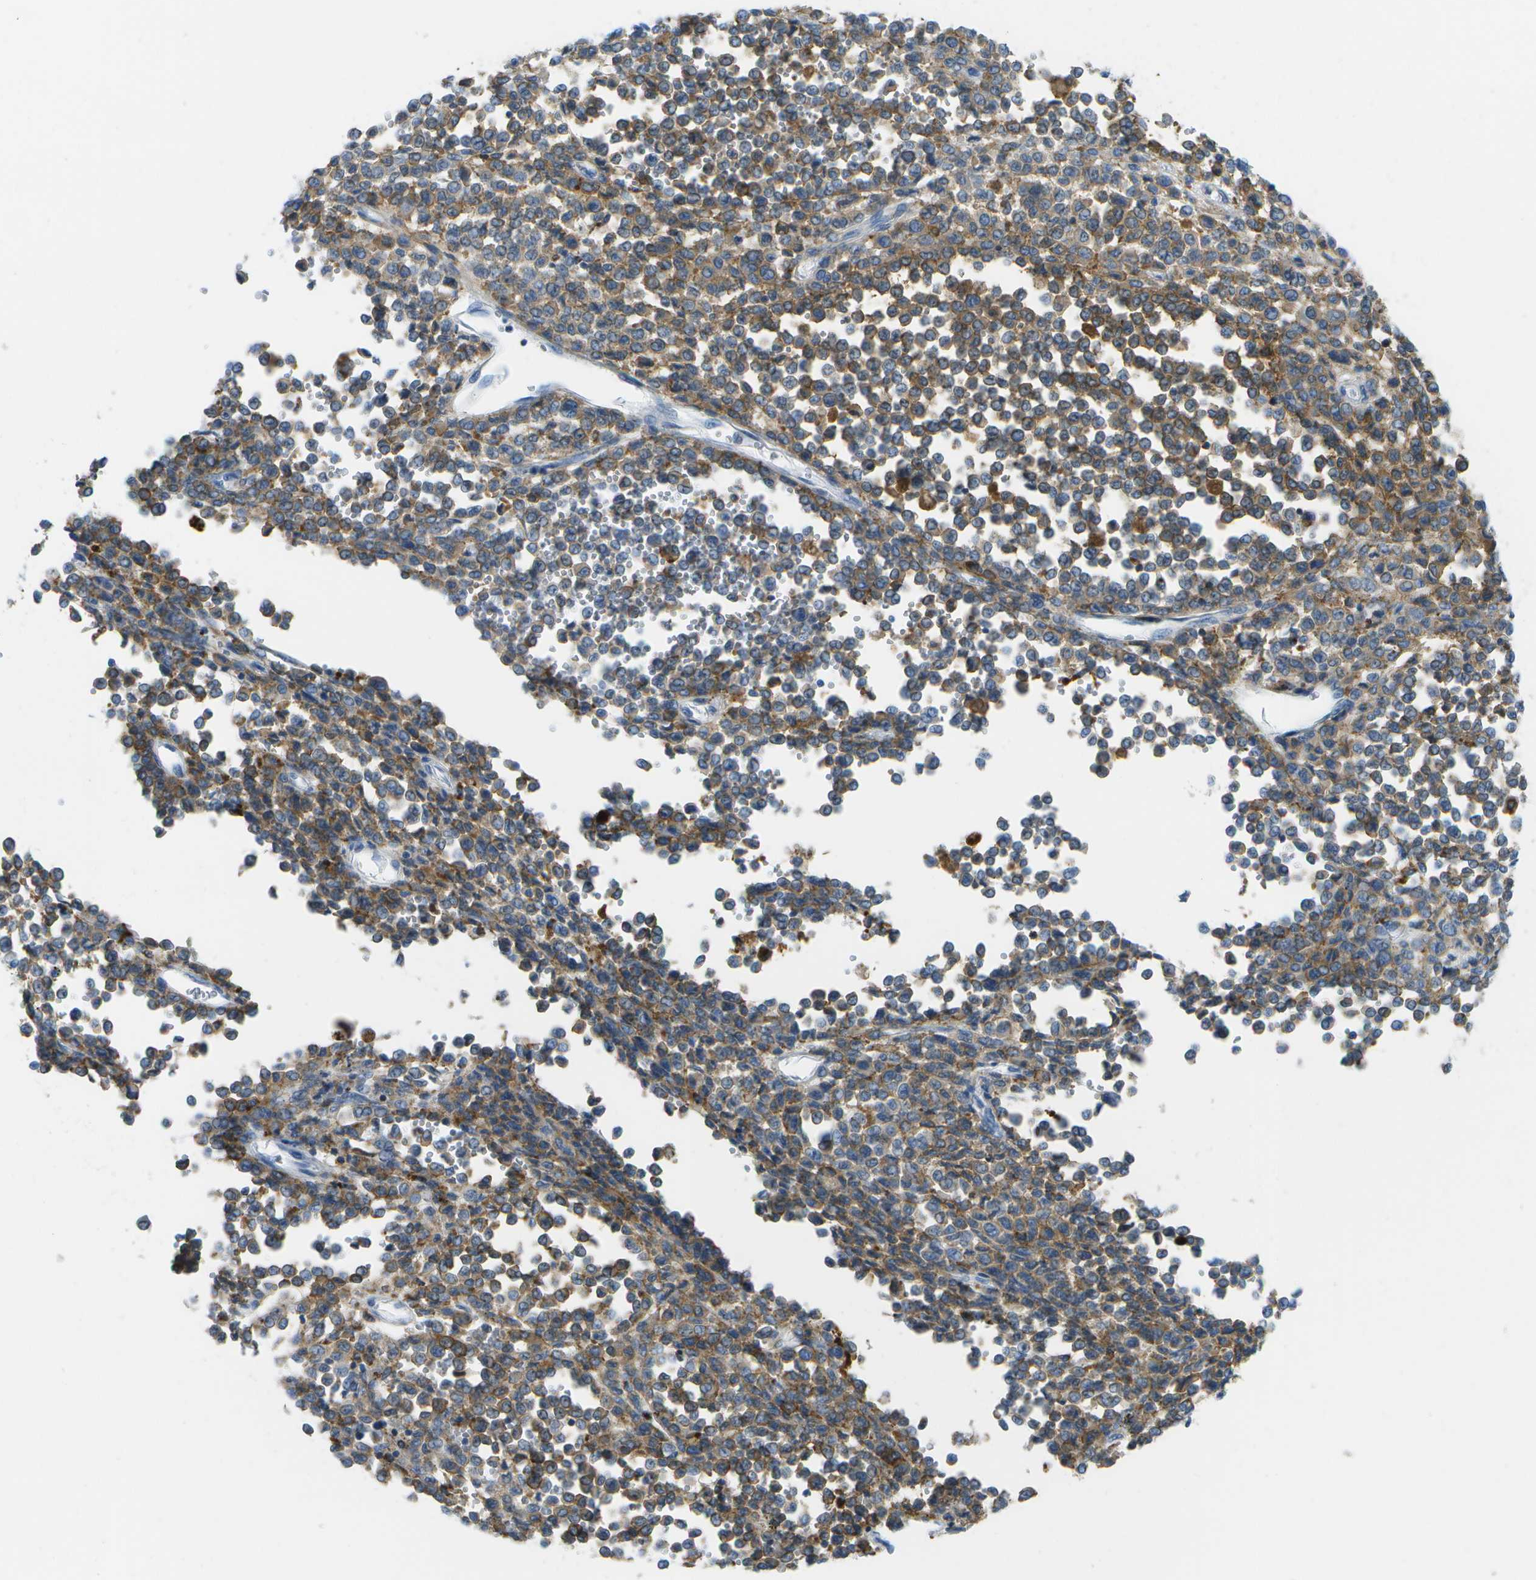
{"staining": {"intensity": "moderate", "quantity": ">75%", "location": "cytoplasmic/membranous"}, "tissue": "melanoma", "cell_type": "Tumor cells", "image_type": "cancer", "snomed": [{"axis": "morphology", "description": "Malignant melanoma, Metastatic site"}, {"axis": "topography", "description": "Pancreas"}], "caption": "This is a photomicrograph of immunohistochemistry staining of malignant melanoma (metastatic site), which shows moderate expression in the cytoplasmic/membranous of tumor cells.", "gene": "PRCP", "patient": {"sex": "female", "age": 30}}